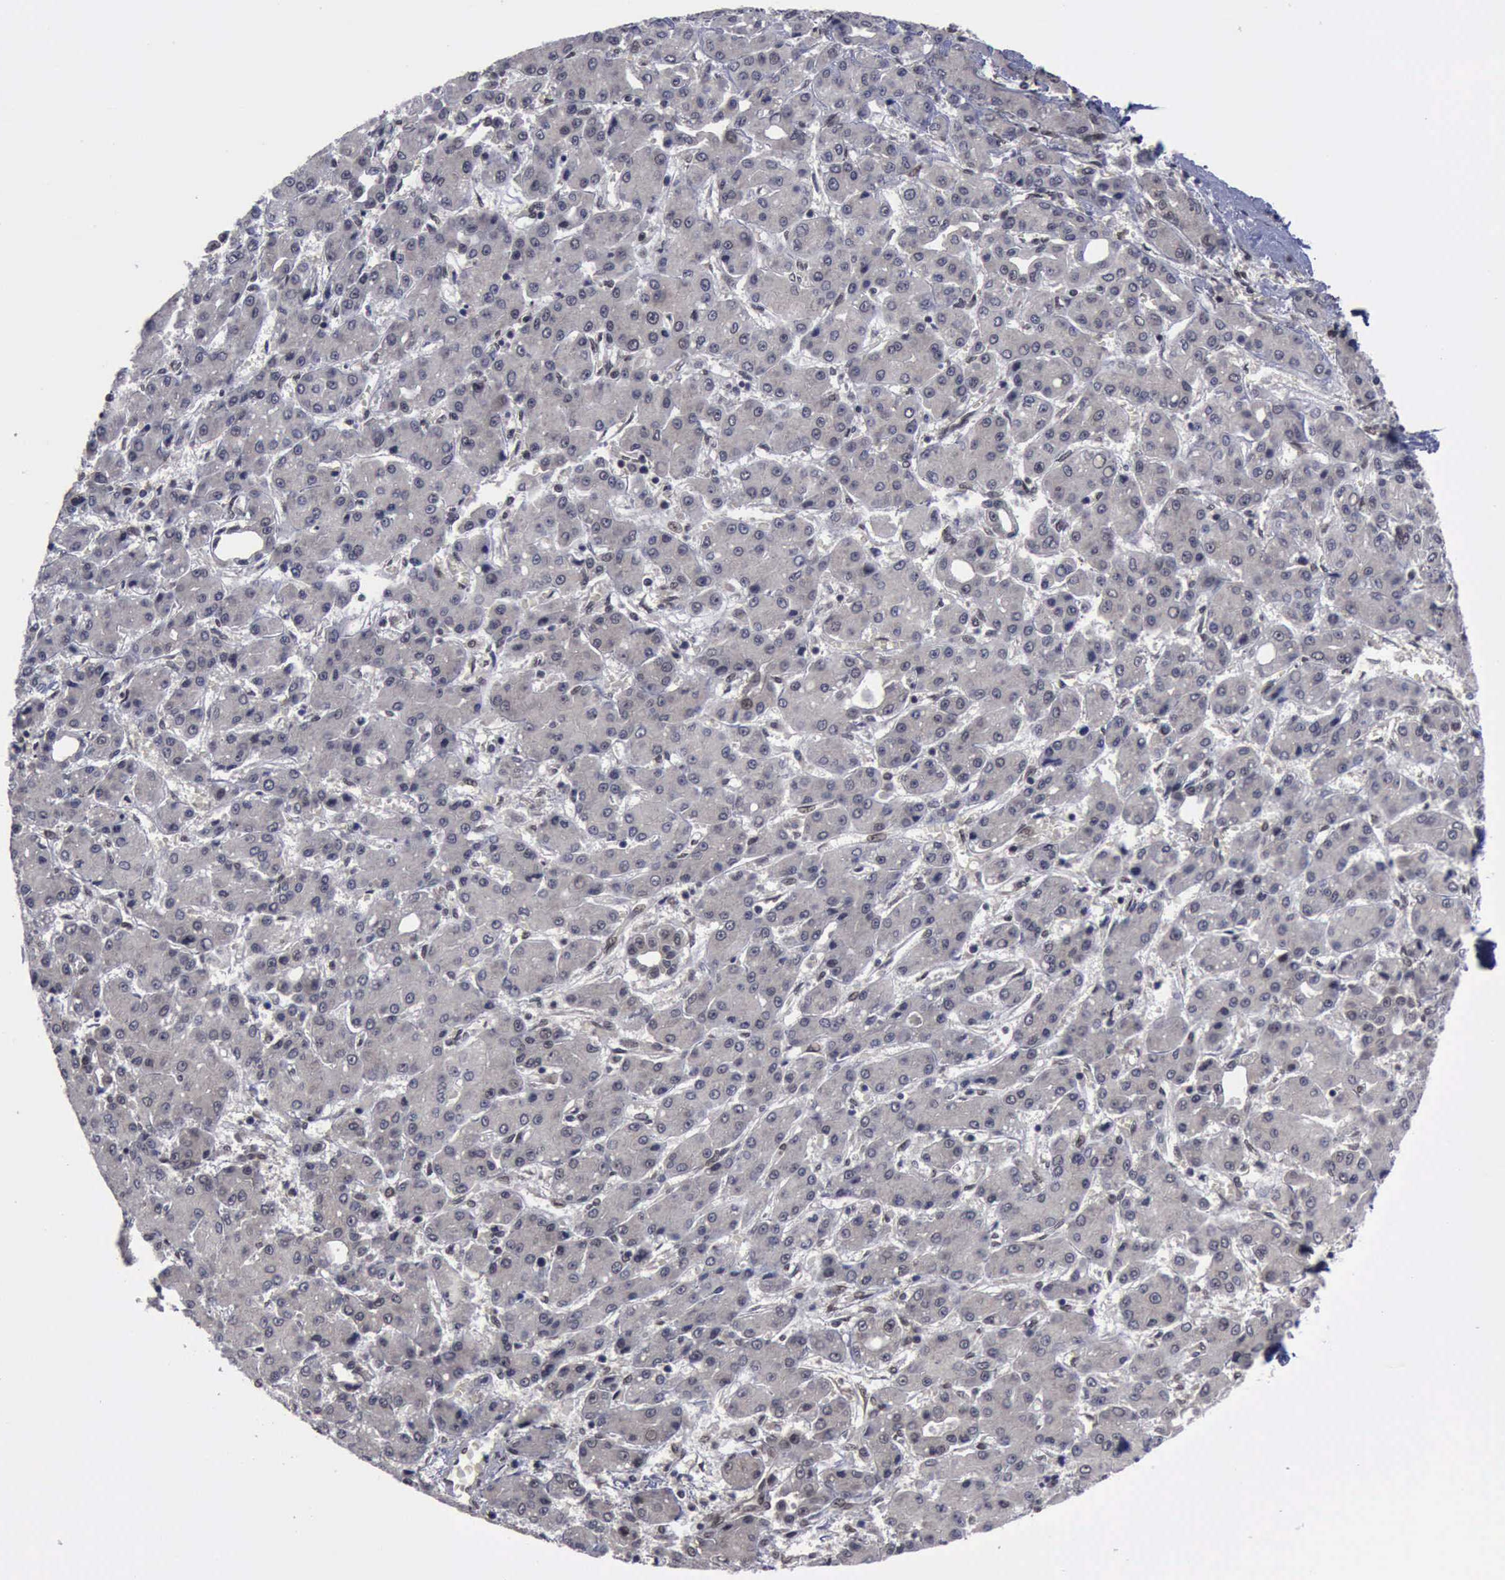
{"staining": {"intensity": "weak", "quantity": "25%-75%", "location": "cytoplasmic/membranous,nuclear"}, "tissue": "liver cancer", "cell_type": "Tumor cells", "image_type": "cancer", "snomed": [{"axis": "morphology", "description": "Carcinoma, Hepatocellular, NOS"}, {"axis": "topography", "description": "Liver"}], "caption": "Protein expression analysis of liver cancer (hepatocellular carcinoma) displays weak cytoplasmic/membranous and nuclear positivity in approximately 25%-75% of tumor cells.", "gene": "RTCB", "patient": {"sex": "male", "age": 69}}